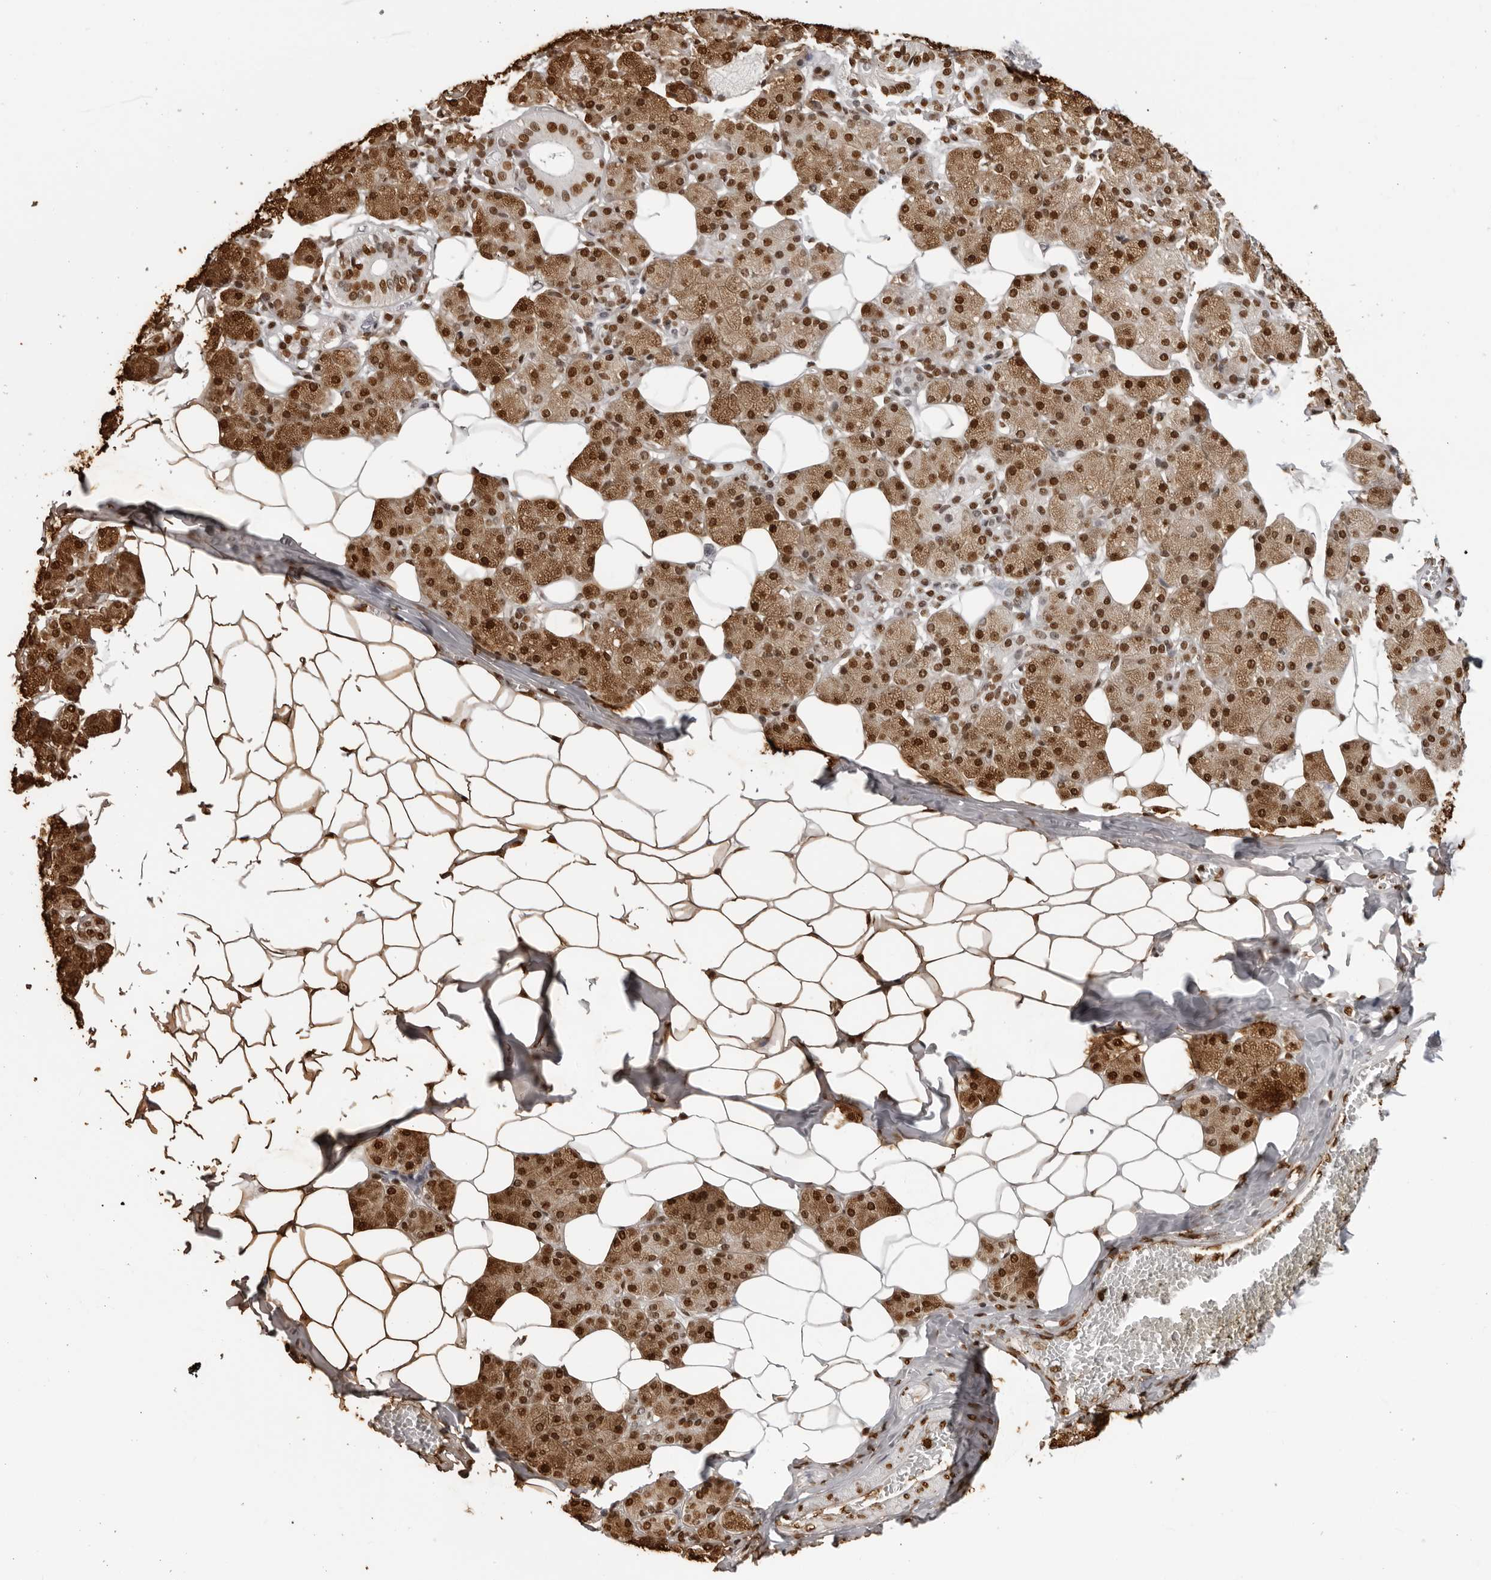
{"staining": {"intensity": "strong", "quantity": ">75%", "location": "cytoplasmic/membranous,nuclear"}, "tissue": "salivary gland", "cell_type": "Glandular cells", "image_type": "normal", "snomed": [{"axis": "morphology", "description": "Normal tissue, NOS"}, {"axis": "topography", "description": "Salivary gland"}], "caption": "Salivary gland stained with DAB IHC shows high levels of strong cytoplasmic/membranous,nuclear staining in about >75% of glandular cells.", "gene": "ZFP91", "patient": {"sex": "female", "age": 33}}